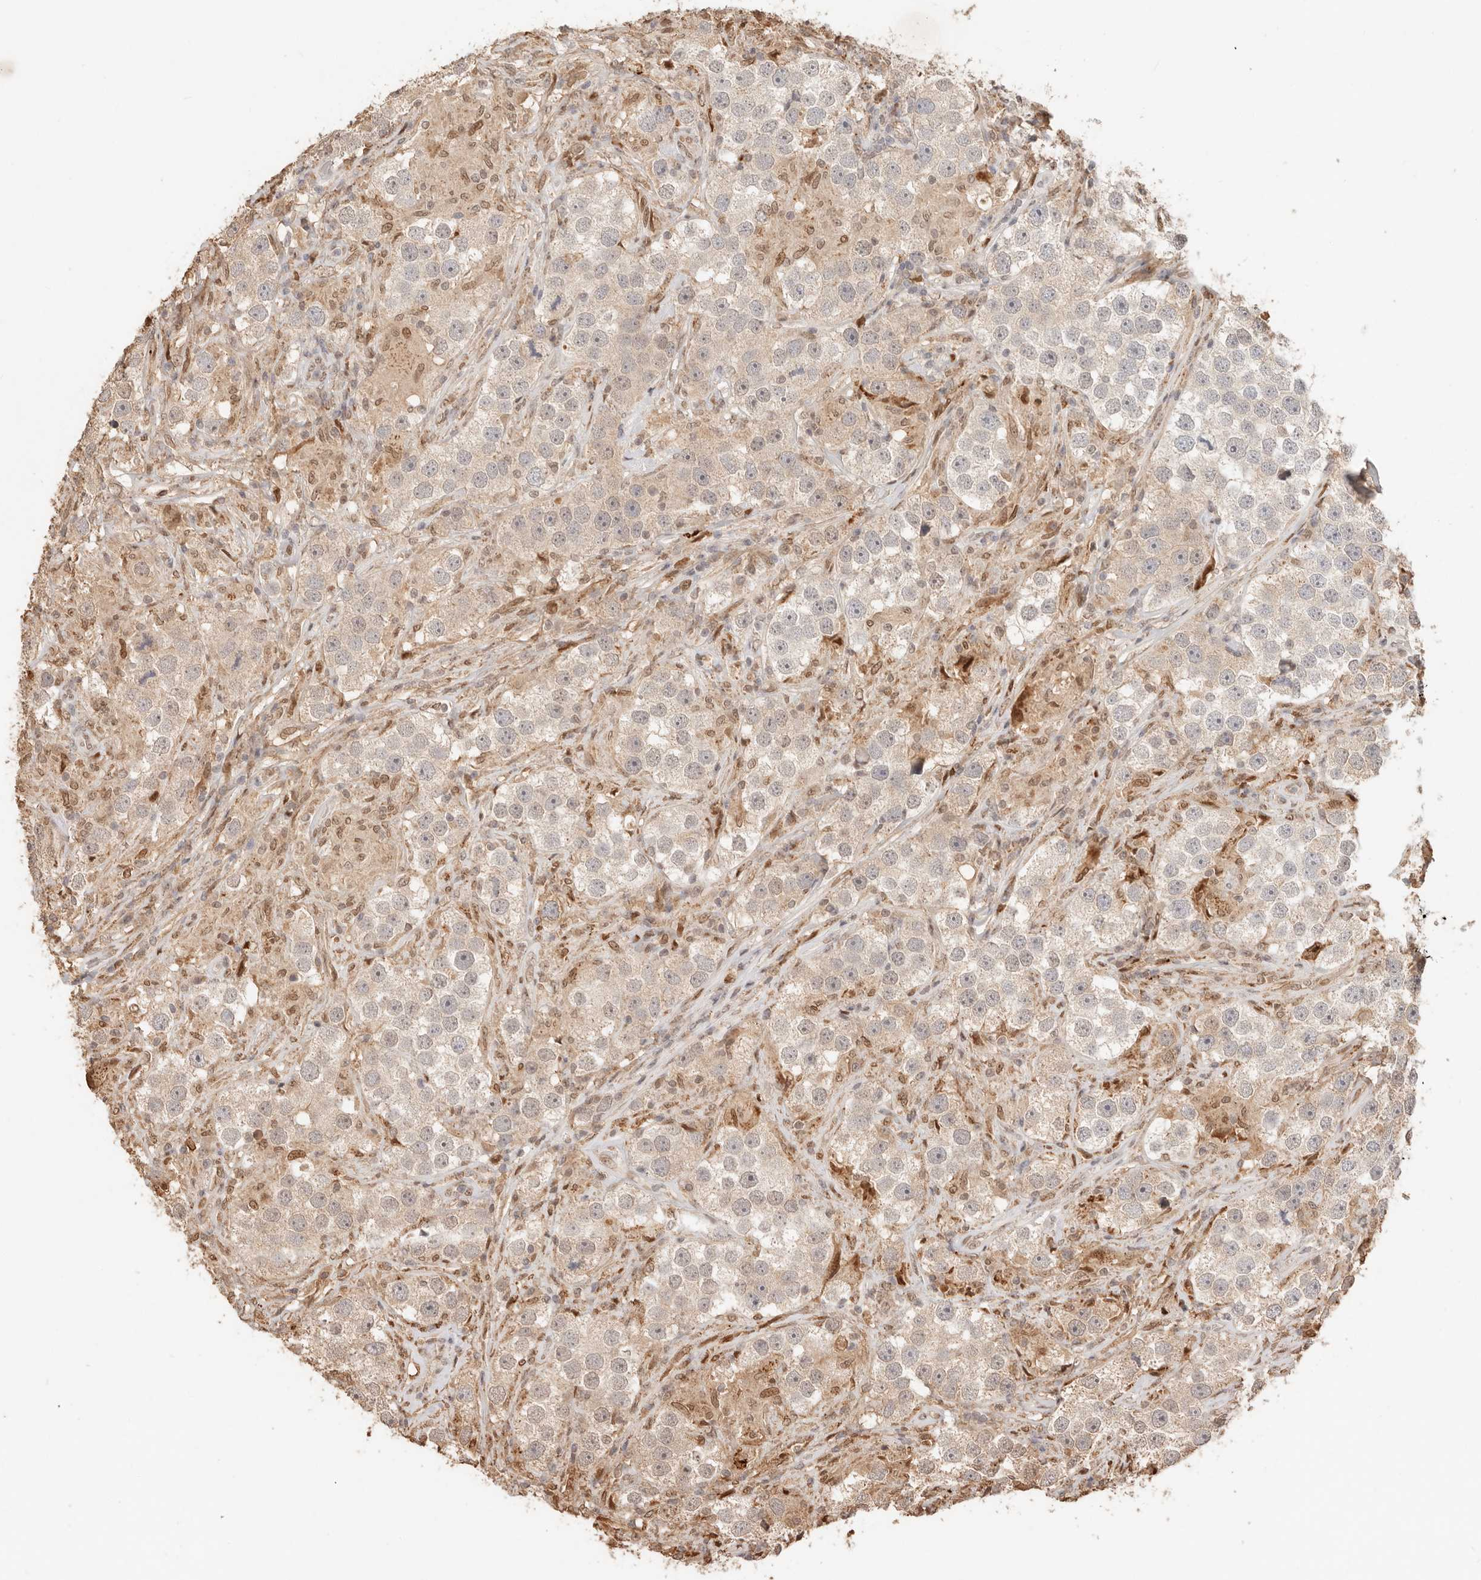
{"staining": {"intensity": "negative", "quantity": "none", "location": "none"}, "tissue": "testis cancer", "cell_type": "Tumor cells", "image_type": "cancer", "snomed": [{"axis": "morphology", "description": "Seminoma, NOS"}, {"axis": "topography", "description": "Testis"}], "caption": "An immunohistochemistry (IHC) image of testis cancer is shown. There is no staining in tumor cells of testis cancer.", "gene": "NPAS2", "patient": {"sex": "male", "age": 49}}